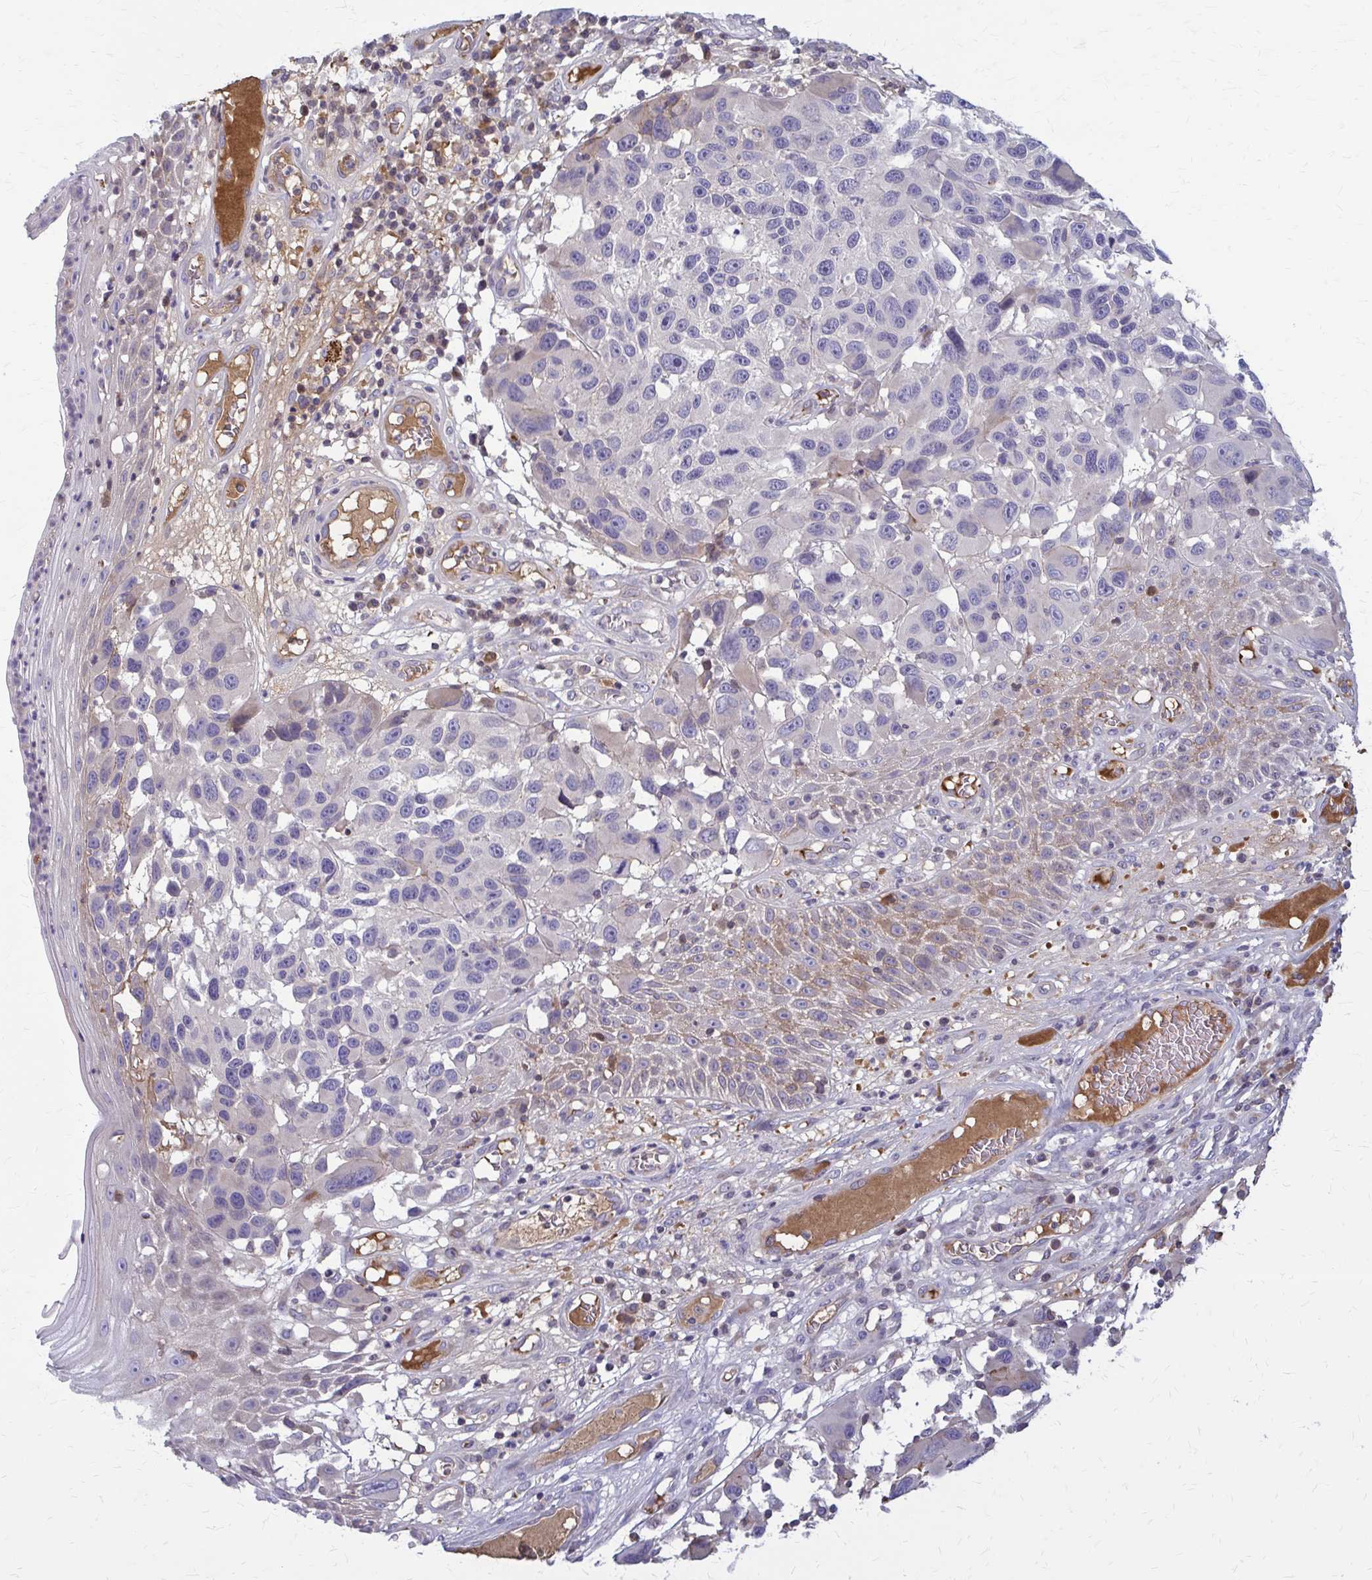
{"staining": {"intensity": "negative", "quantity": "none", "location": "none"}, "tissue": "melanoma", "cell_type": "Tumor cells", "image_type": "cancer", "snomed": [{"axis": "morphology", "description": "Malignant melanoma, NOS"}, {"axis": "topography", "description": "Skin"}], "caption": "High power microscopy micrograph of an immunohistochemistry histopathology image of malignant melanoma, revealing no significant staining in tumor cells. The staining was performed using DAB (3,3'-diaminobenzidine) to visualize the protein expression in brown, while the nuclei were stained in blue with hematoxylin (Magnification: 20x).", "gene": "MCRIP2", "patient": {"sex": "male", "age": 53}}